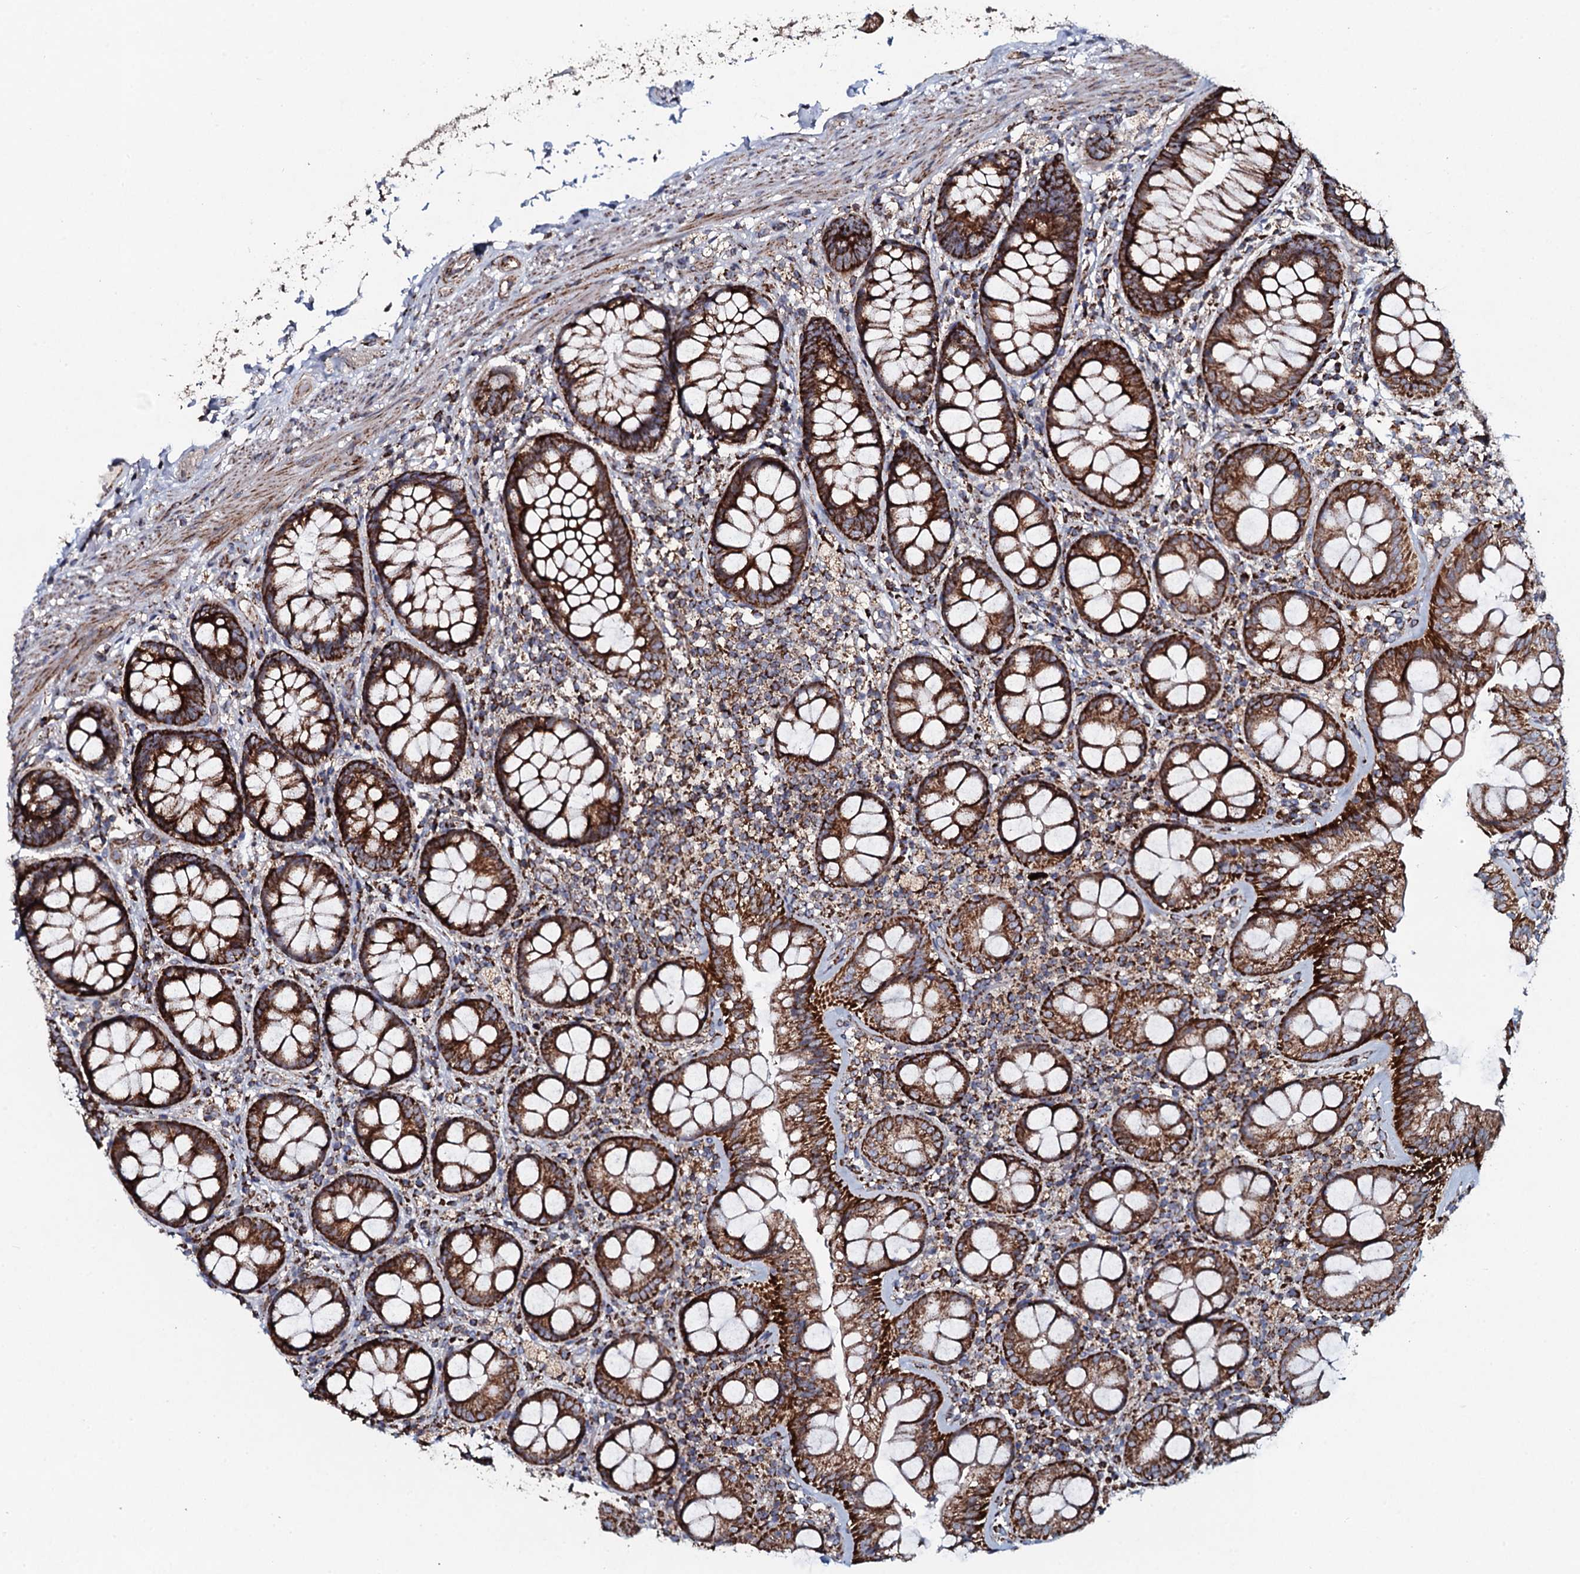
{"staining": {"intensity": "strong", "quantity": ">75%", "location": "cytoplasmic/membranous"}, "tissue": "rectum", "cell_type": "Glandular cells", "image_type": "normal", "snomed": [{"axis": "morphology", "description": "Normal tissue, NOS"}, {"axis": "topography", "description": "Rectum"}], "caption": "A photomicrograph showing strong cytoplasmic/membranous staining in about >75% of glandular cells in unremarkable rectum, as visualized by brown immunohistochemical staining.", "gene": "EVC2", "patient": {"sex": "male", "age": 83}}